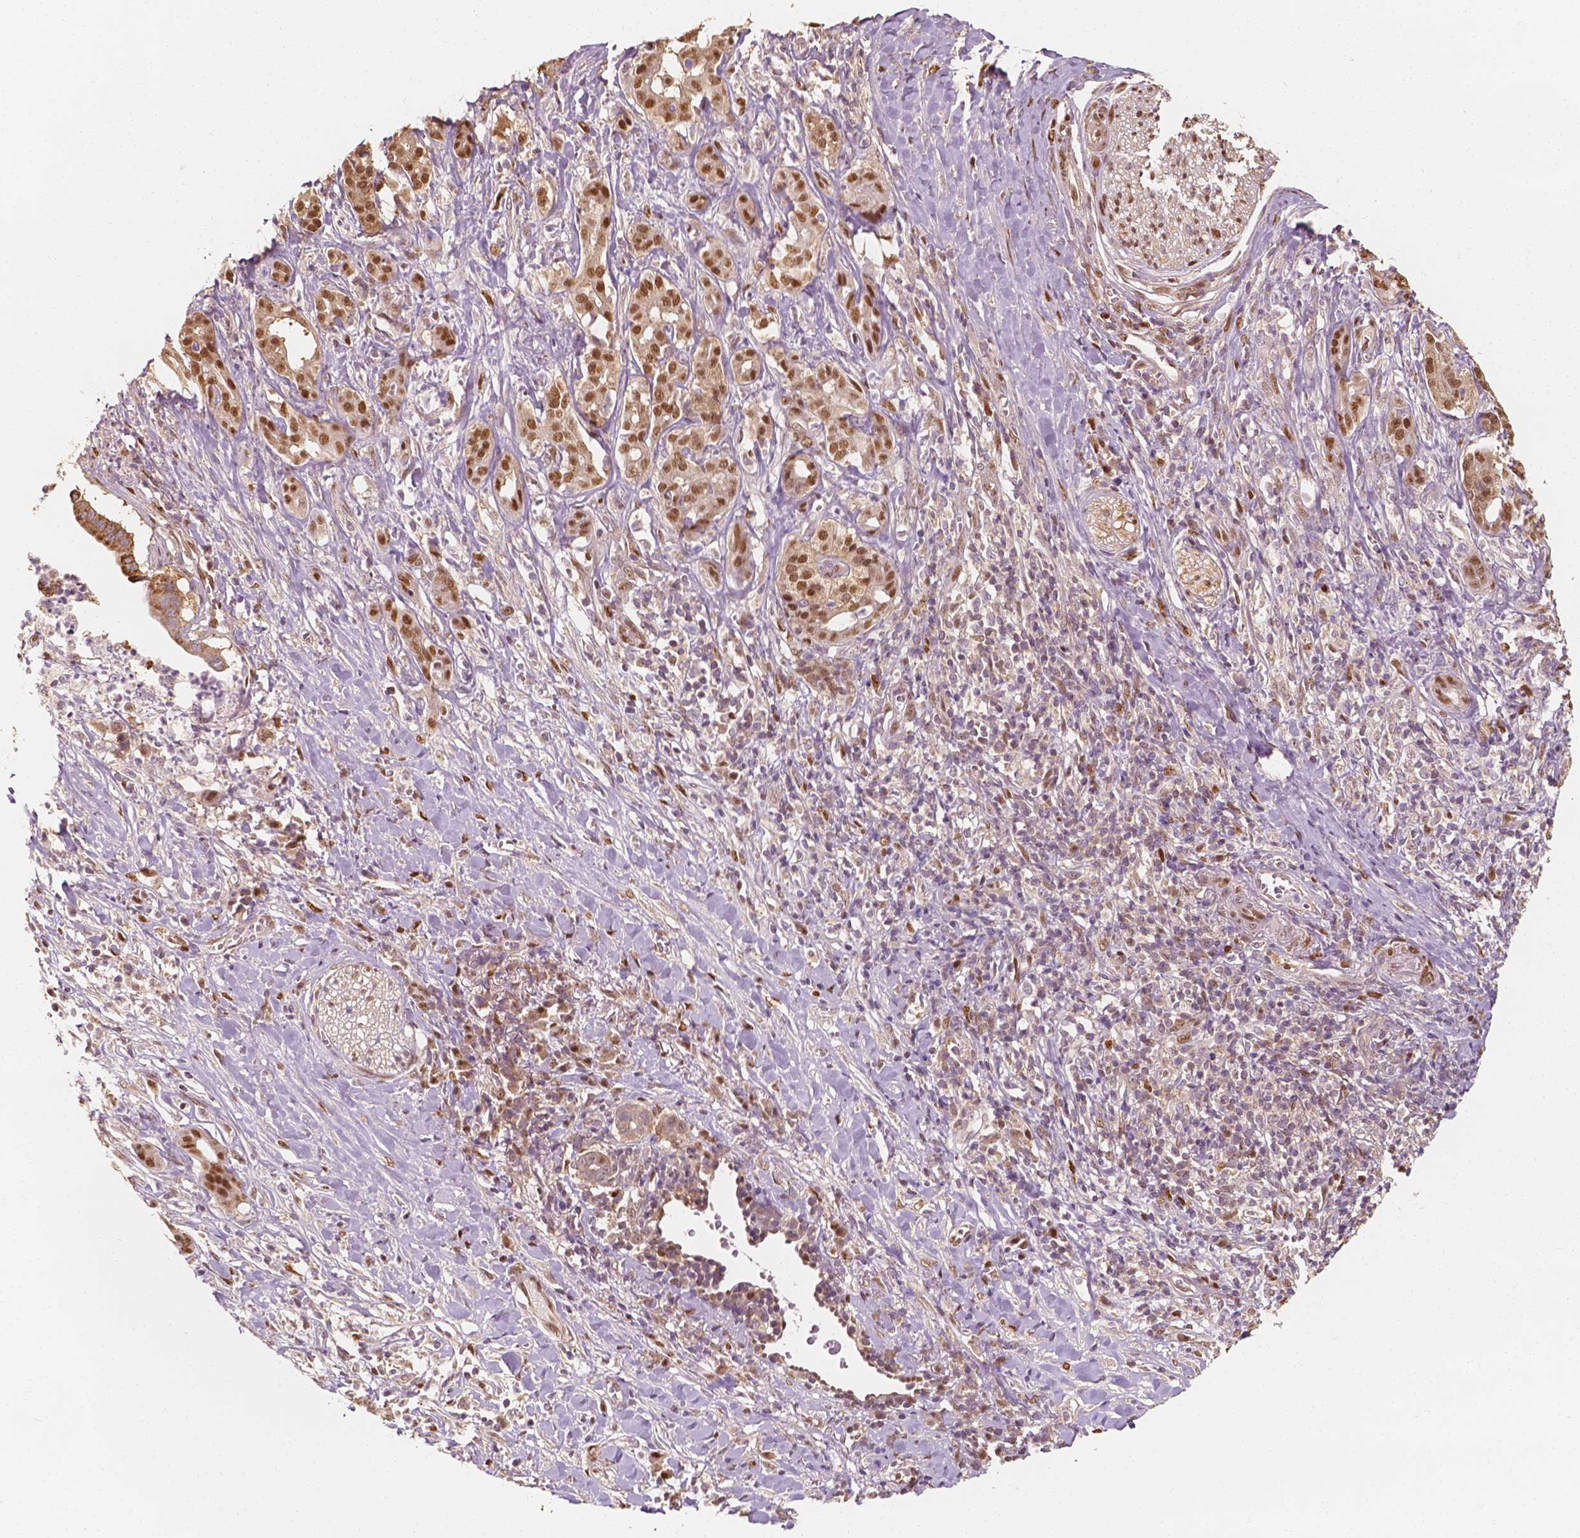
{"staining": {"intensity": "moderate", "quantity": ">75%", "location": "nuclear"}, "tissue": "pancreatic cancer", "cell_type": "Tumor cells", "image_type": "cancer", "snomed": [{"axis": "morphology", "description": "Adenocarcinoma, NOS"}, {"axis": "topography", "description": "Pancreas"}], "caption": "A high-resolution micrograph shows immunohistochemistry (IHC) staining of pancreatic cancer, which demonstrates moderate nuclear positivity in approximately >75% of tumor cells. Nuclei are stained in blue.", "gene": "TBC1D17", "patient": {"sex": "male", "age": 61}}